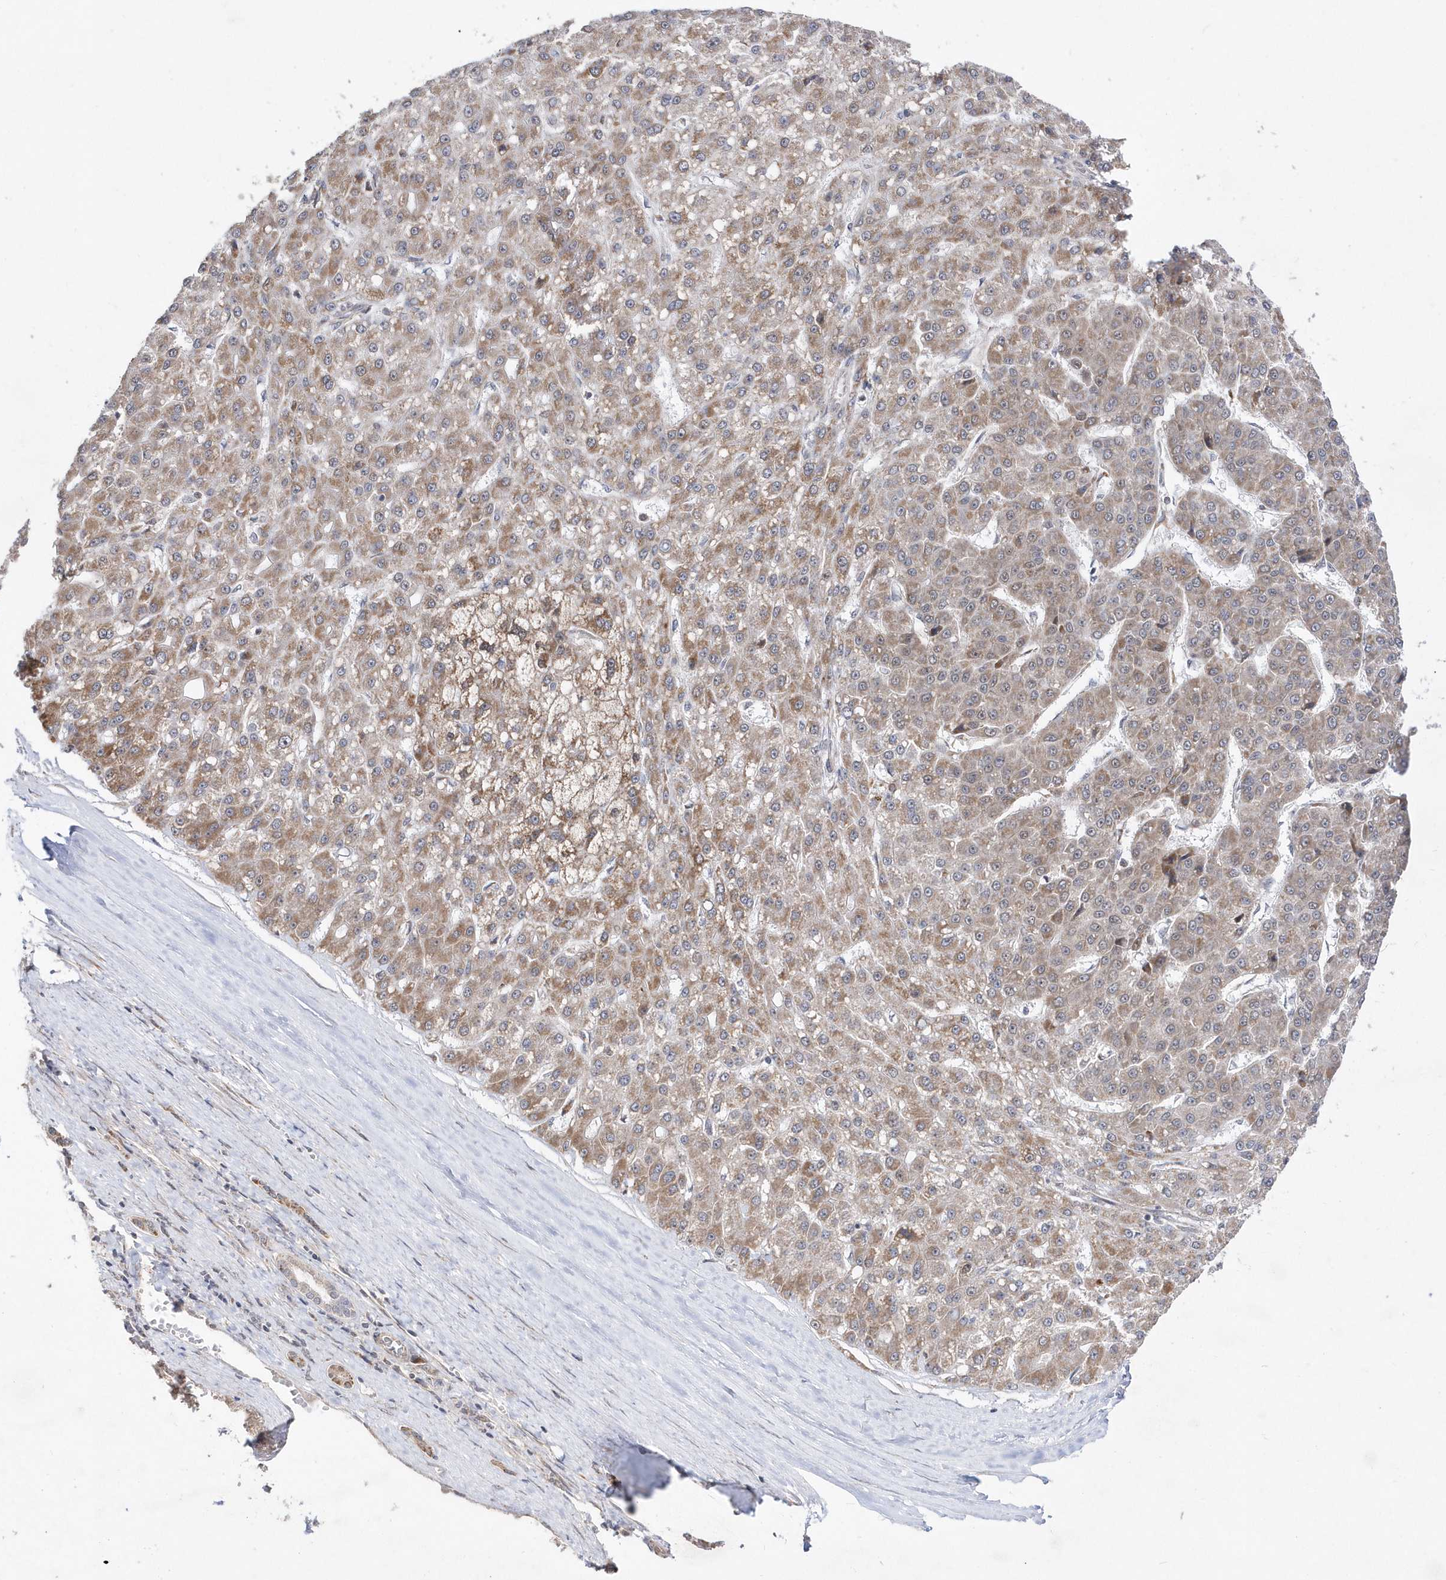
{"staining": {"intensity": "moderate", "quantity": "25%-75%", "location": "cytoplasmic/membranous"}, "tissue": "liver cancer", "cell_type": "Tumor cells", "image_type": "cancer", "snomed": [{"axis": "morphology", "description": "Carcinoma, Hepatocellular, NOS"}, {"axis": "topography", "description": "Liver"}], "caption": "About 25%-75% of tumor cells in human liver cancer (hepatocellular carcinoma) exhibit moderate cytoplasmic/membranous protein positivity as visualized by brown immunohistochemical staining.", "gene": "DALRD3", "patient": {"sex": "male", "age": 67}}